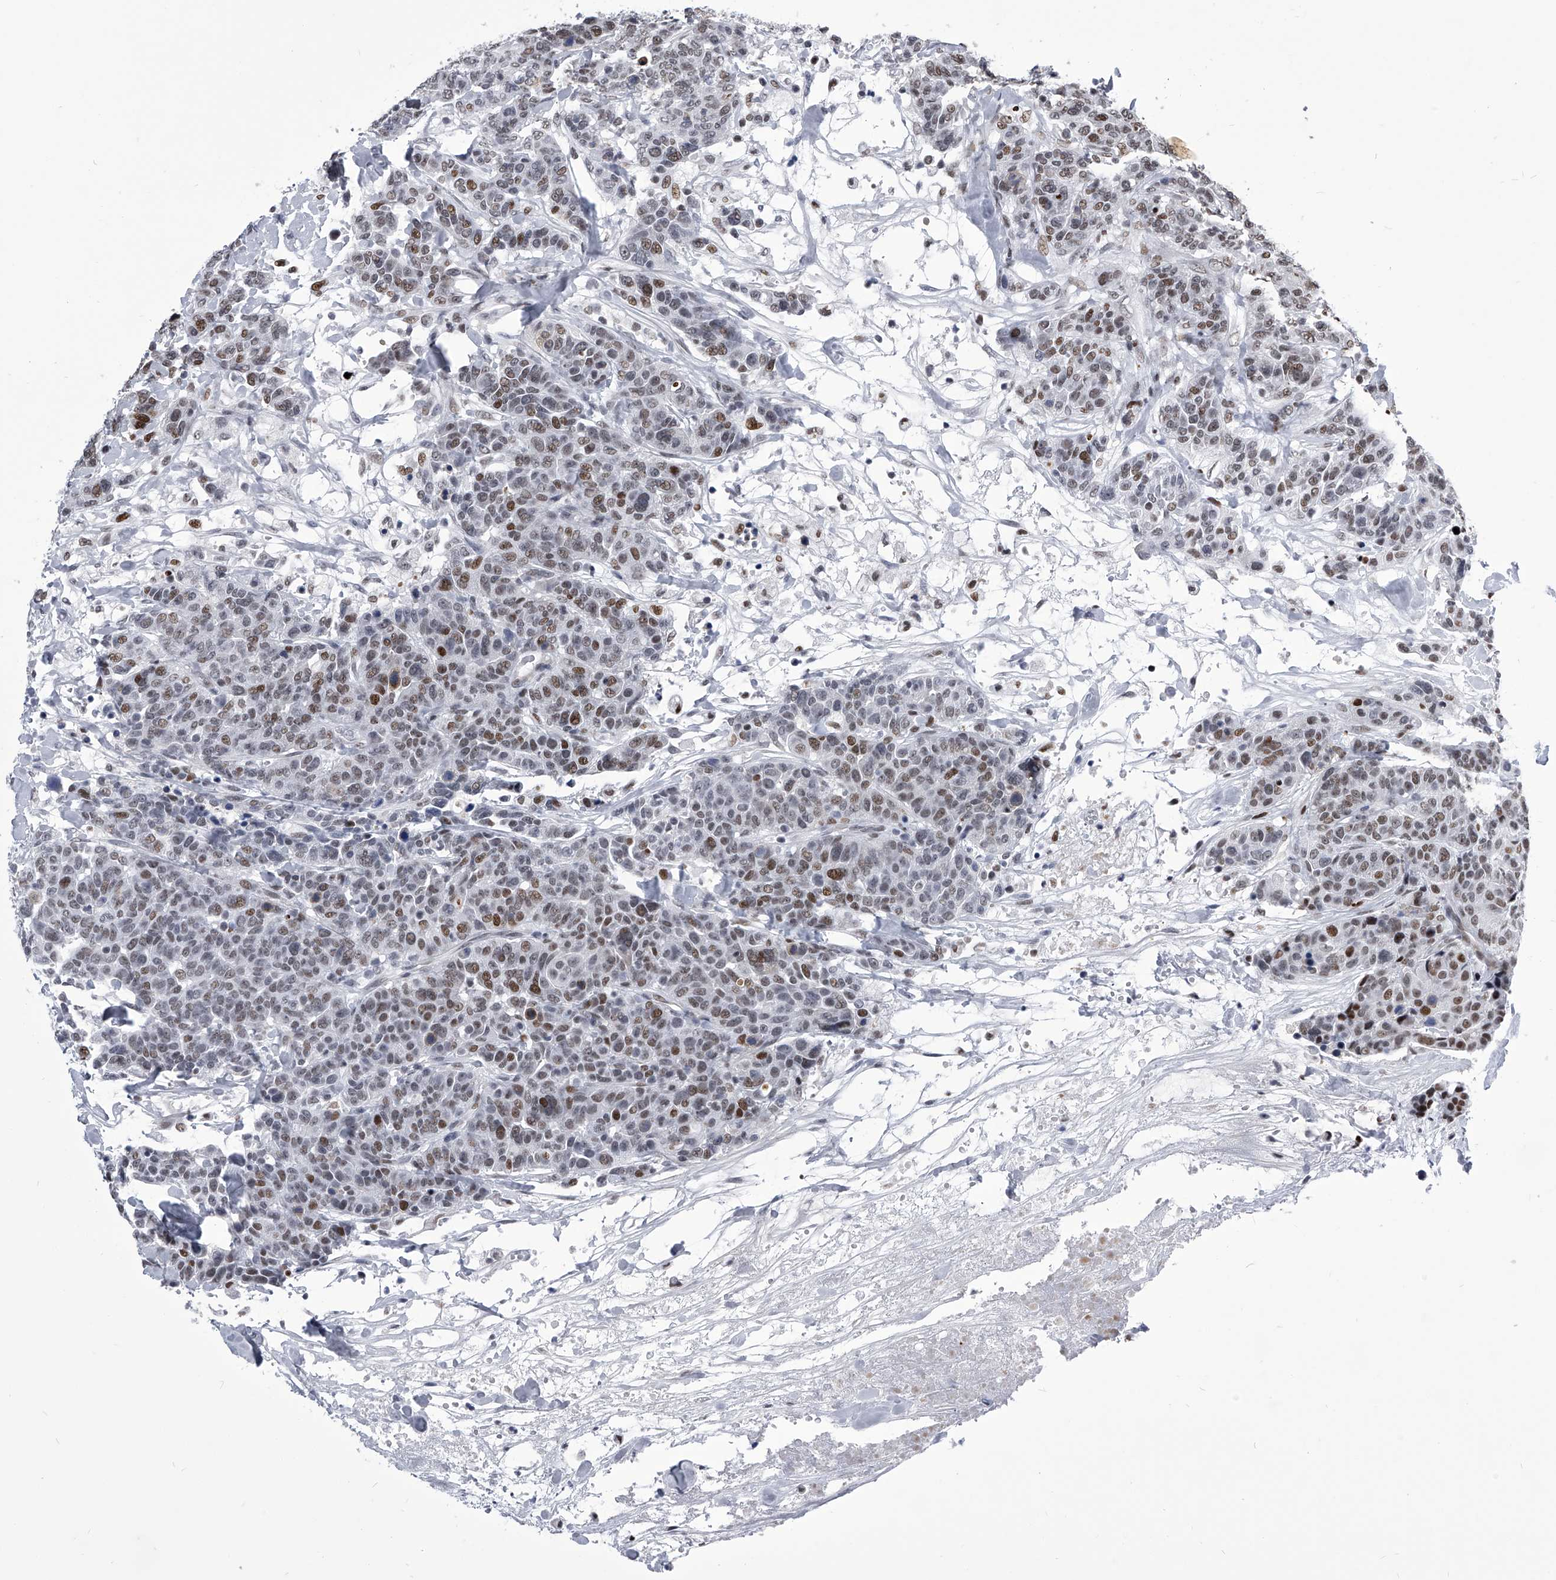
{"staining": {"intensity": "moderate", "quantity": ">75%", "location": "nuclear"}, "tissue": "breast cancer", "cell_type": "Tumor cells", "image_type": "cancer", "snomed": [{"axis": "morphology", "description": "Duct carcinoma"}, {"axis": "topography", "description": "Breast"}], "caption": "Protein staining exhibits moderate nuclear staining in approximately >75% of tumor cells in breast cancer.", "gene": "CMTR1", "patient": {"sex": "female", "age": 37}}